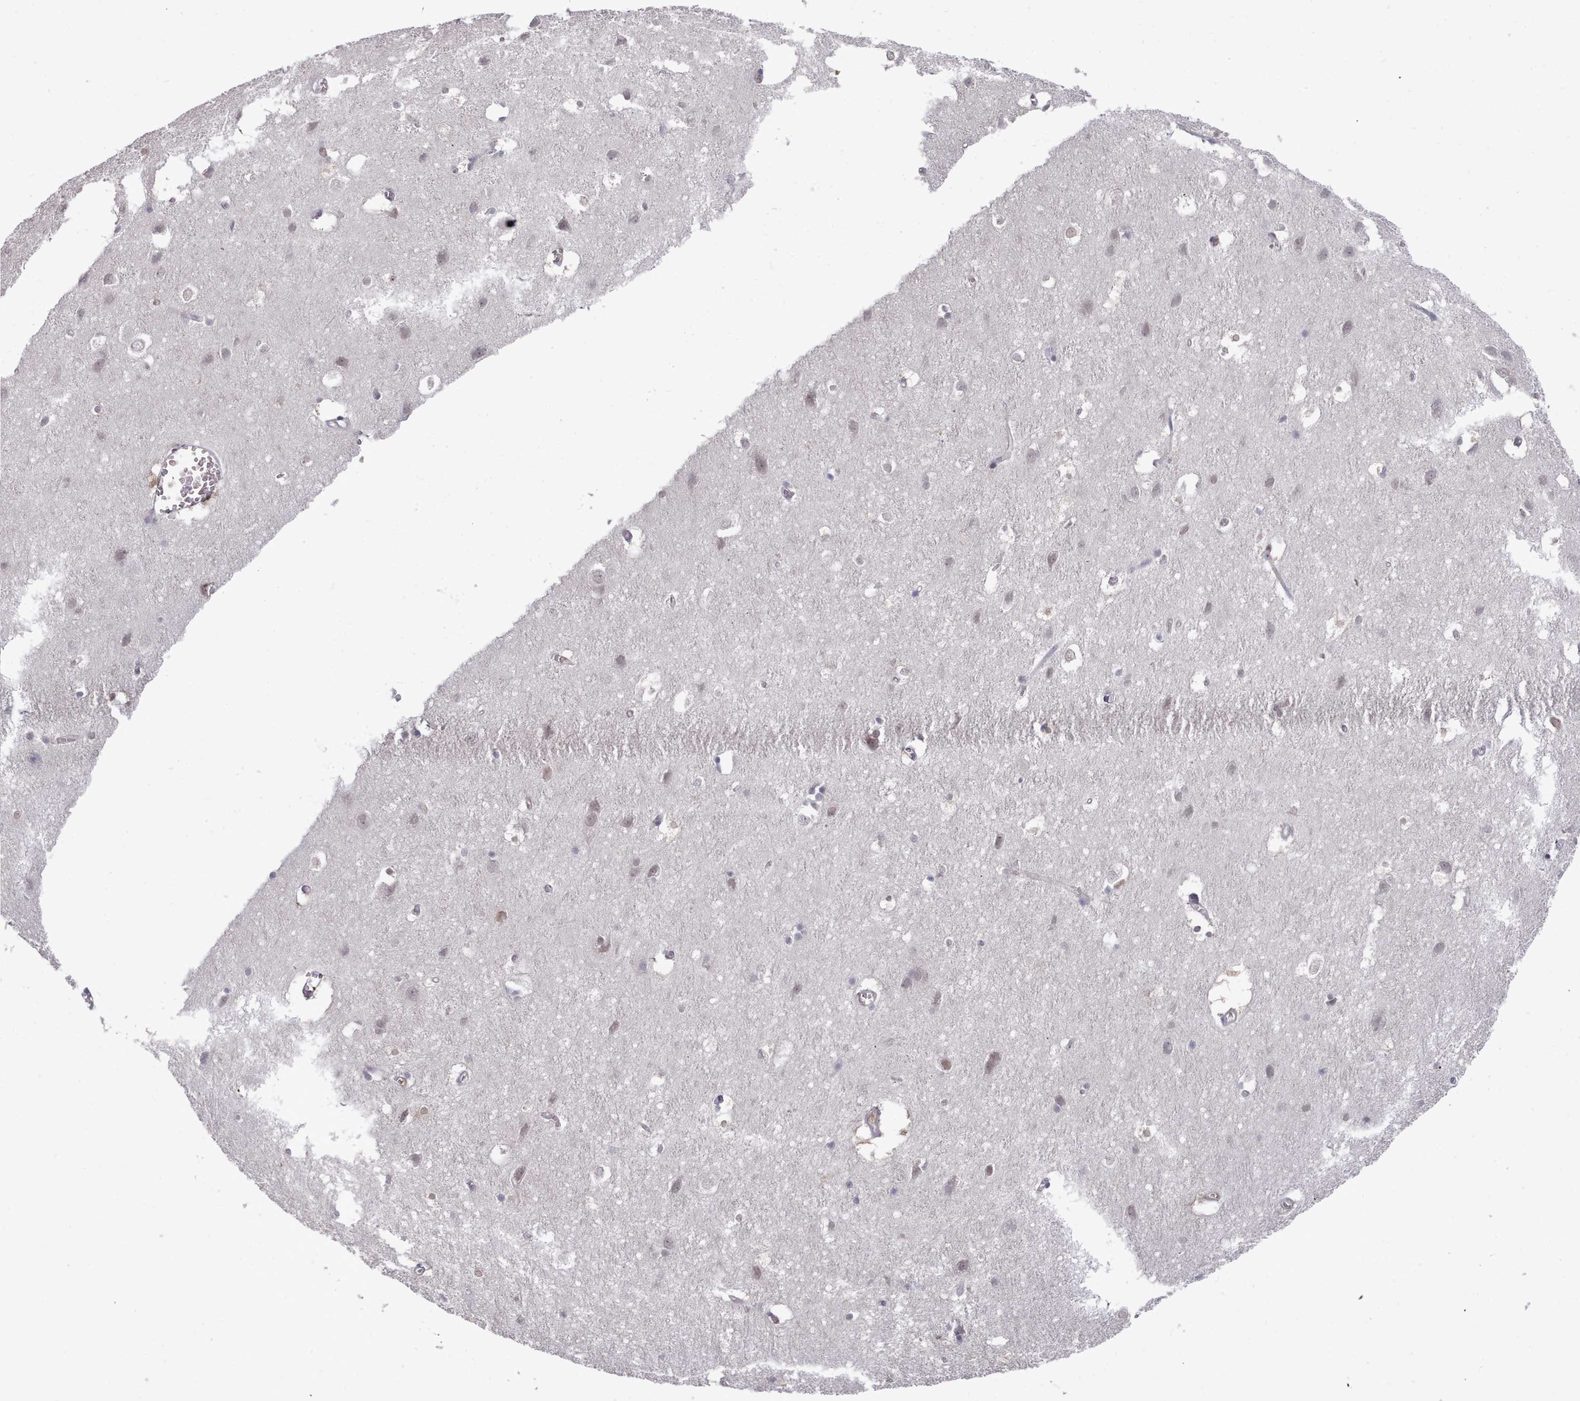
{"staining": {"intensity": "weak", "quantity": "<25%", "location": "cytoplasmic/membranous"}, "tissue": "cerebral cortex", "cell_type": "Endothelial cells", "image_type": "normal", "snomed": [{"axis": "morphology", "description": "Normal tissue, NOS"}, {"axis": "topography", "description": "Cerebral cortex"}], "caption": "Immunohistochemistry (IHC) image of benign cerebral cortex stained for a protein (brown), which displays no expression in endothelial cells.", "gene": "GINS1", "patient": {"sex": "male", "age": 54}}